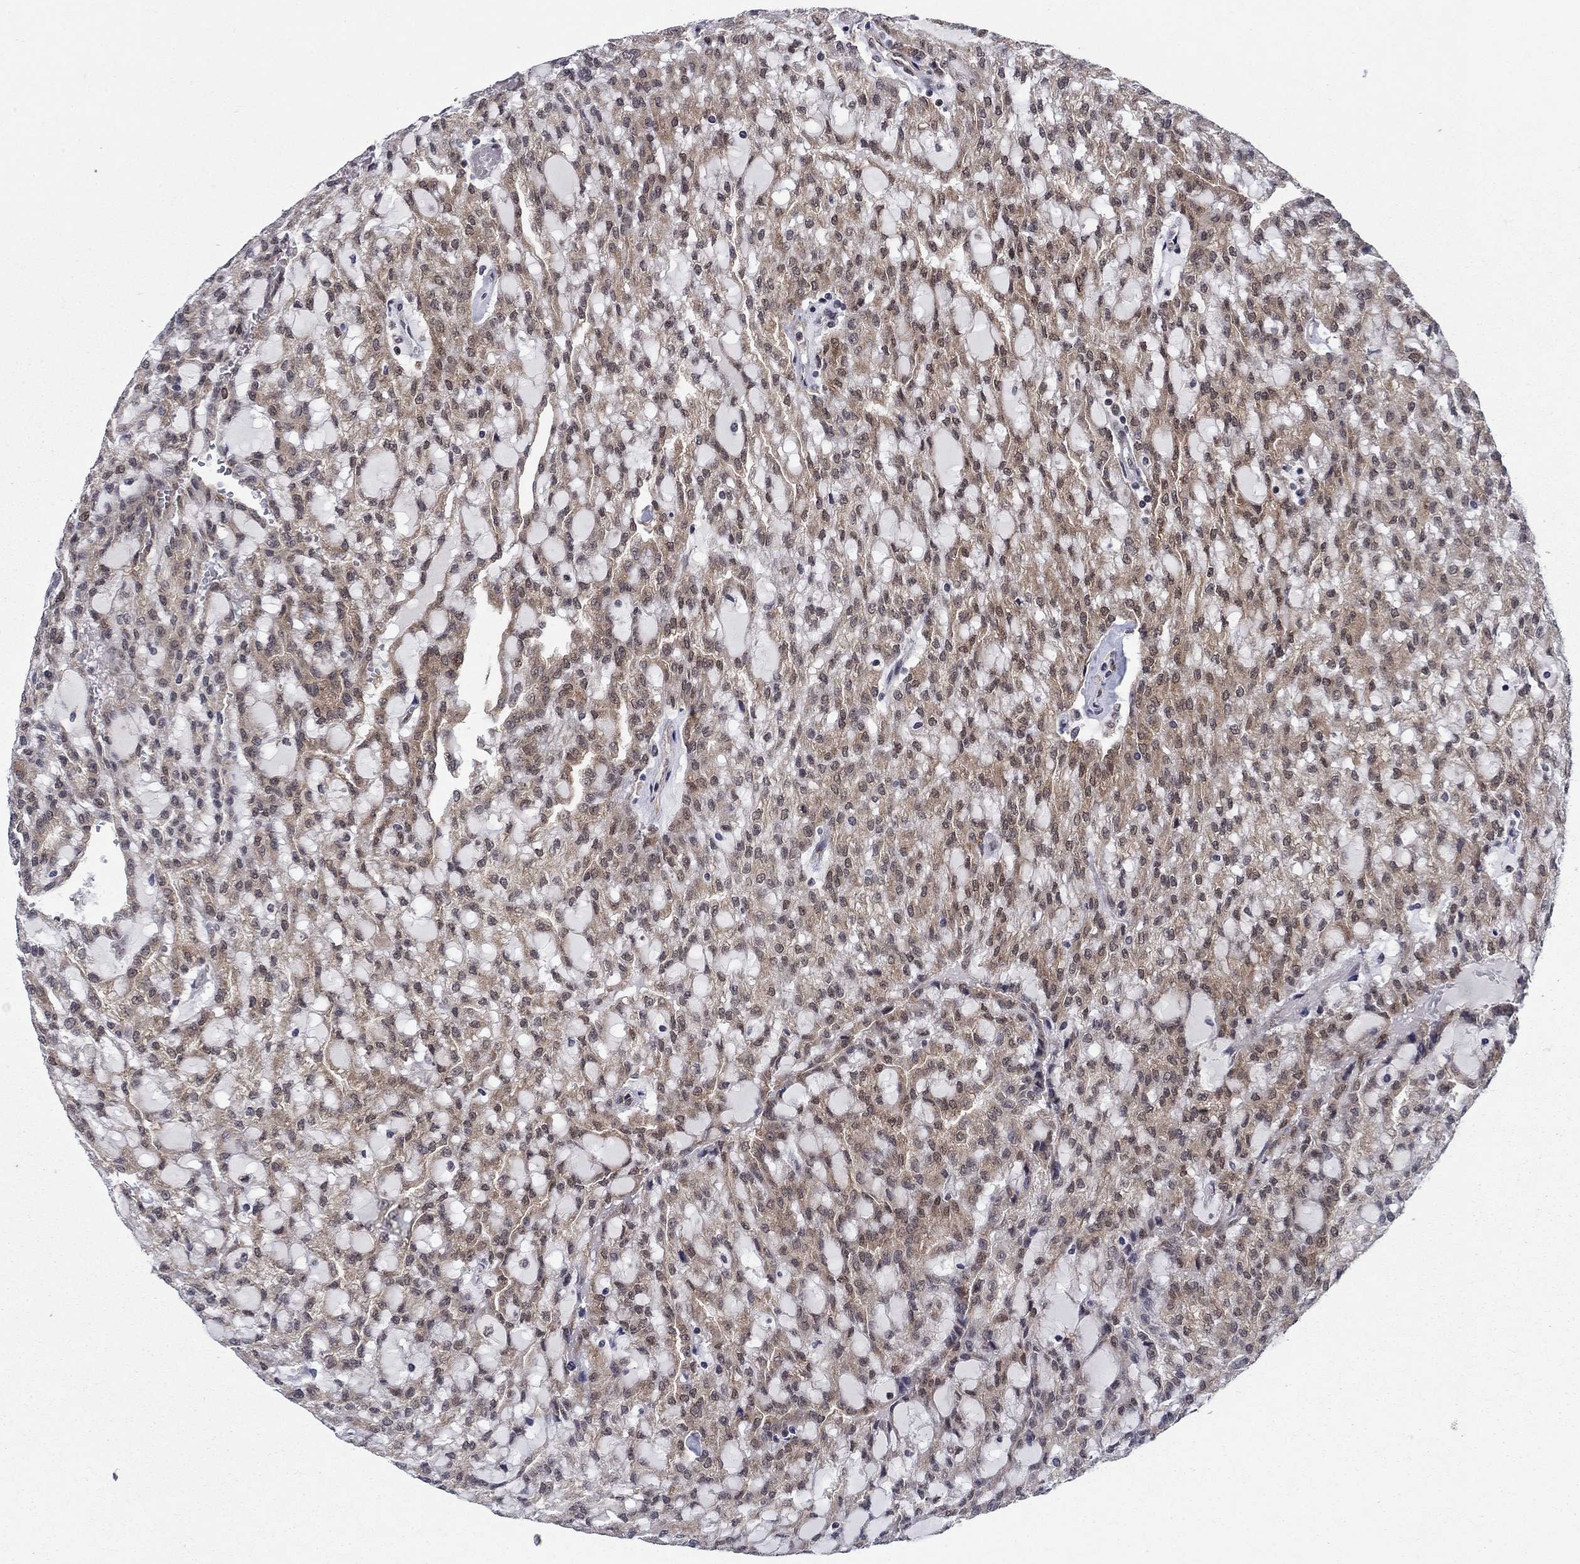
{"staining": {"intensity": "moderate", "quantity": "25%-75%", "location": "cytoplasmic/membranous"}, "tissue": "renal cancer", "cell_type": "Tumor cells", "image_type": "cancer", "snomed": [{"axis": "morphology", "description": "Adenocarcinoma, NOS"}, {"axis": "topography", "description": "Kidney"}], "caption": "Moderate cytoplasmic/membranous expression for a protein is identified in about 25%-75% of tumor cells of renal cancer (adenocarcinoma) using immunohistochemistry.", "gene": "DNAJA1", "patient": {"sex": "male", "age": 63}}